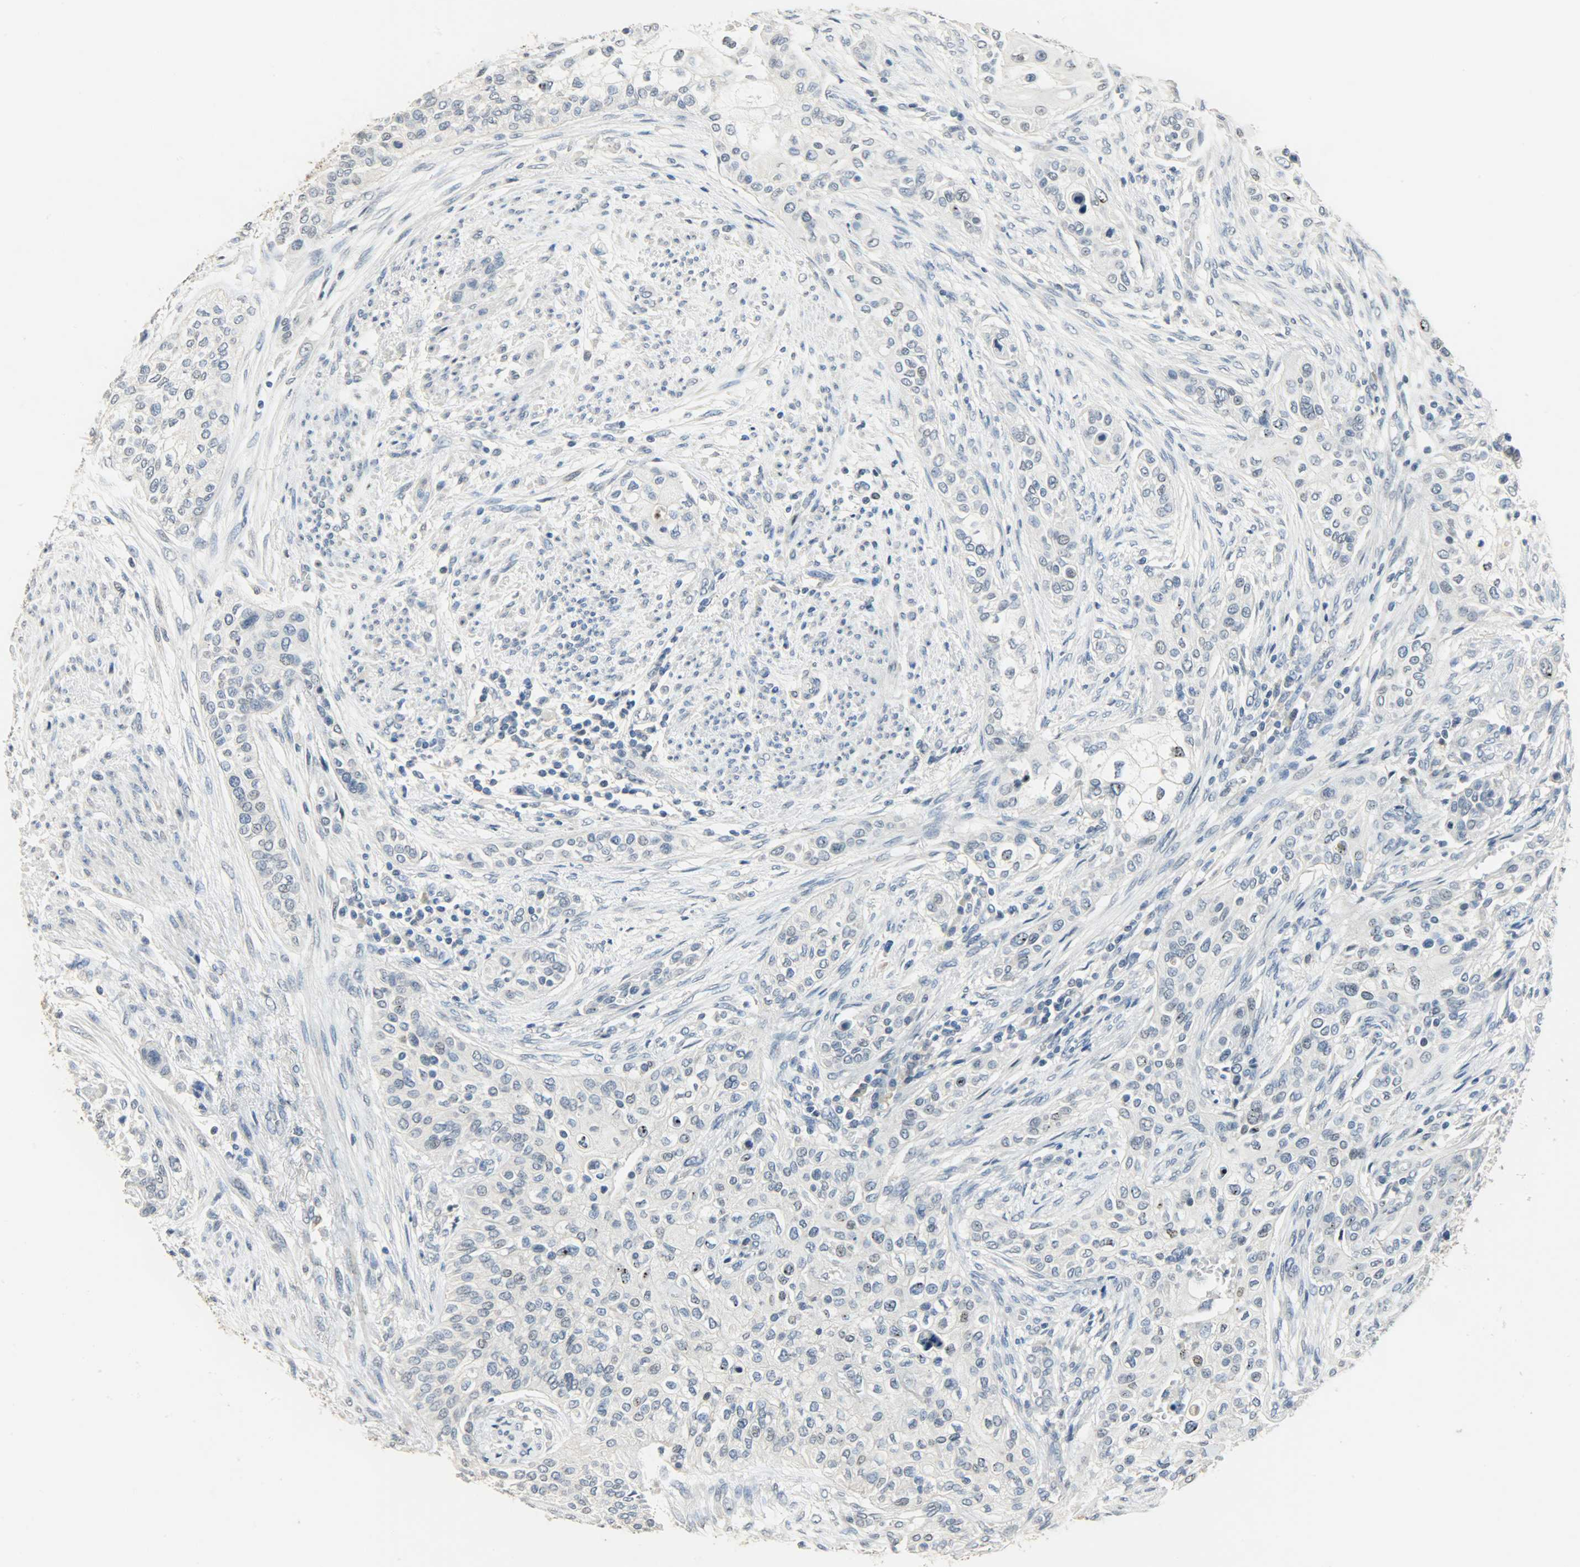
{"staining": {"intensity": "negative", "quantity": "none", "location": "none"}, "tissue": "urothelial cancer", "cell_type": "Tumor cells", "image_type": "cancer", "snomed": [{"axis": "morphology", "description": "Urothelial carcinoma, High grade"}, {"axis": "topography", "description": "Urinary bladder"}], "caption": "This histopathology image is of urothelial cancer stained with immunohistochemistry to label a protein in brown with the nuclei are counter-stained blue. There is no expression in tumor cells.", "gene": "DNAJB6", "patient": {"sex": "male", "age": 74}}